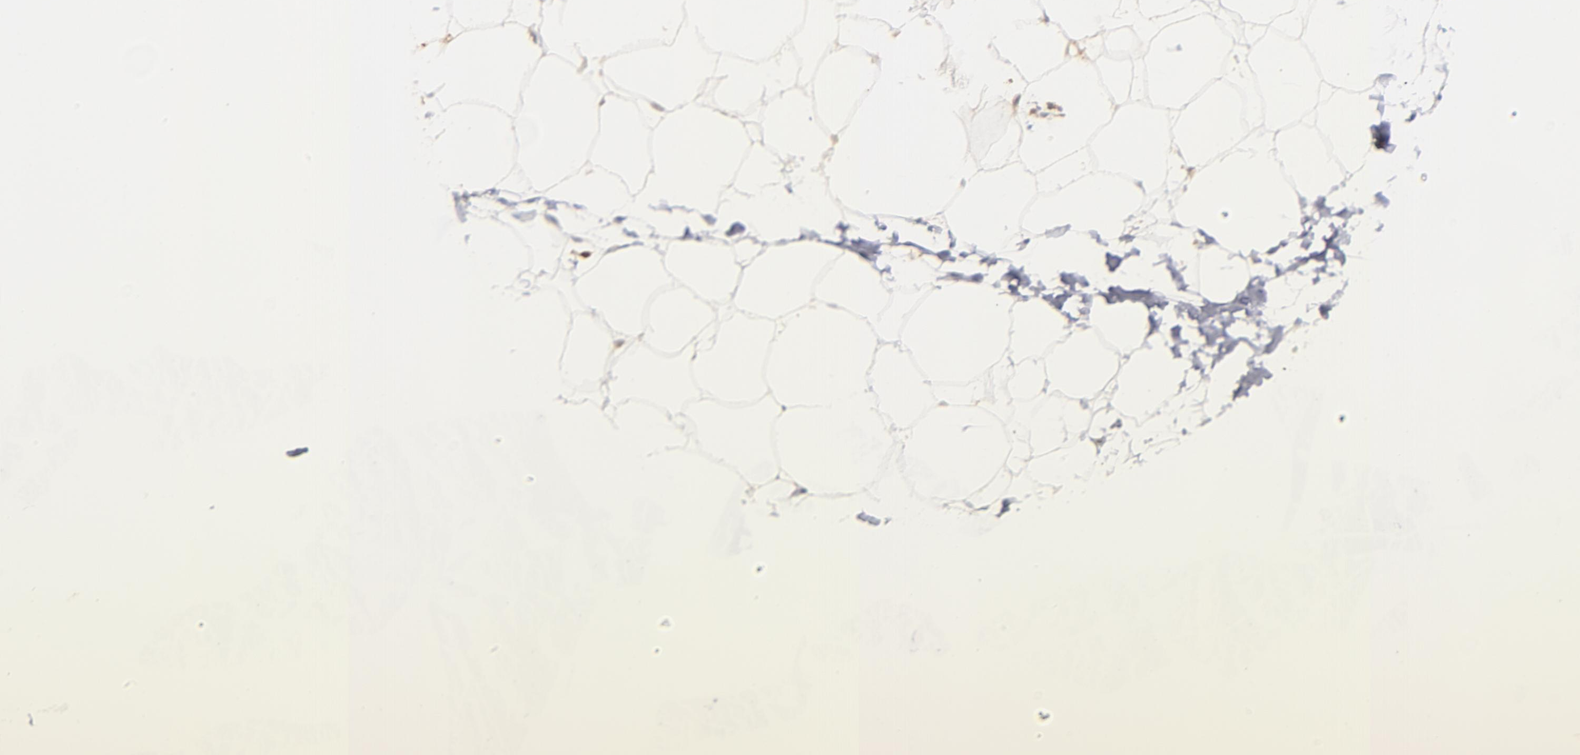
{"staining": {"intensity": "moderate", "quantity": ">75%", "location": "cytoplasmic/membranous"}, "tissue": "adipose tissue", "cell_type": "Adipocytes", "image_type": "normal", "snomed": [{"axis": "morphology", "description": "Normal tissue, NOS"}, {"axis": "morphology", "description": "Duct carcinoma"}, {"axis": "topography", "description": "Breast"}, {"axis": "topography", "description": "Adipose tissue"}], "caption": "Adipocytes demonstrate medium levels of moderate cytoplasmic/membranous staining in approximately >75% of cells in unremarkable adipose tissue.", "gene": "BDKRB1", "patient": {"sex": "female", "age": 37}}